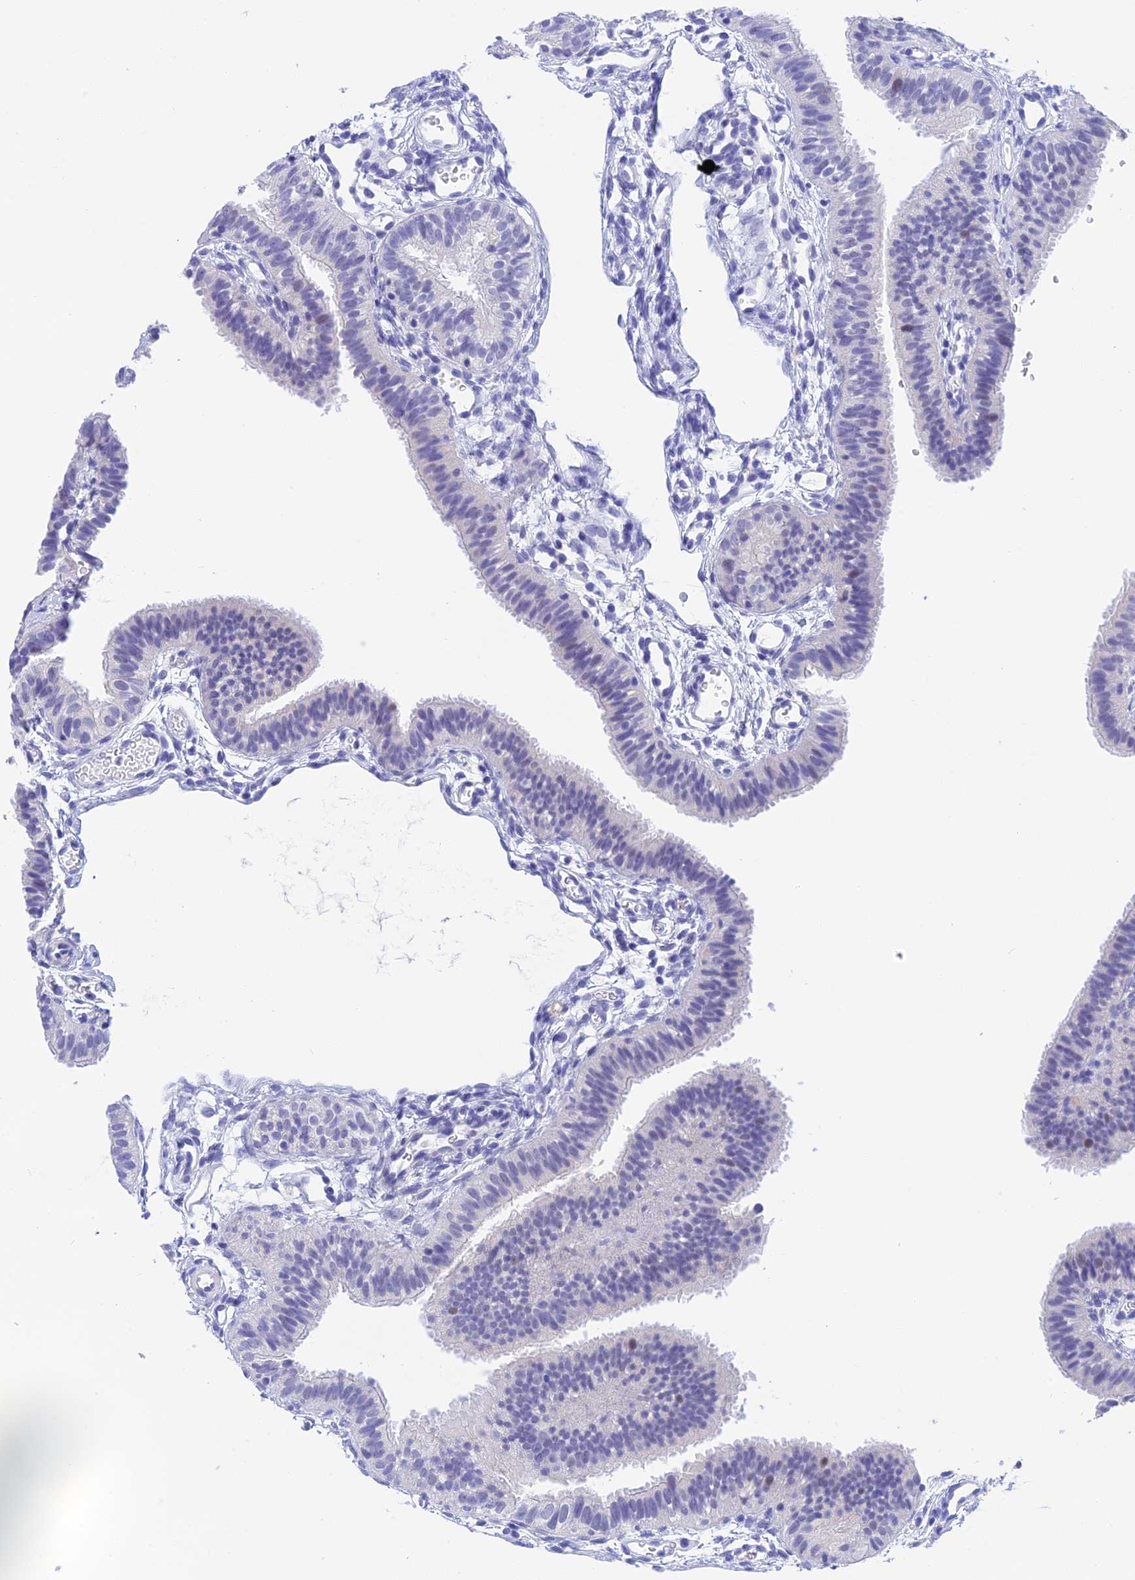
{"staining": {"intensity": "negative", "quantity": "none", "location": "none"}, "tissue": "fallopian tube", "cell_type": "Glandular cells", "image_type": "normal", "snomed": [{"axis": "morphology", "description": "Normal tissue, NOS"}, {"axis": "topography", "description": "Fallopian tube"}], "caption": "The immunohistochemistry (IHC) micrograph has no significant expression in glandular cells of fallopian tube. (DAB IHC, high magnification).", "gene": "KDELR3", "patient": {"sex": "female", "age": 35}}